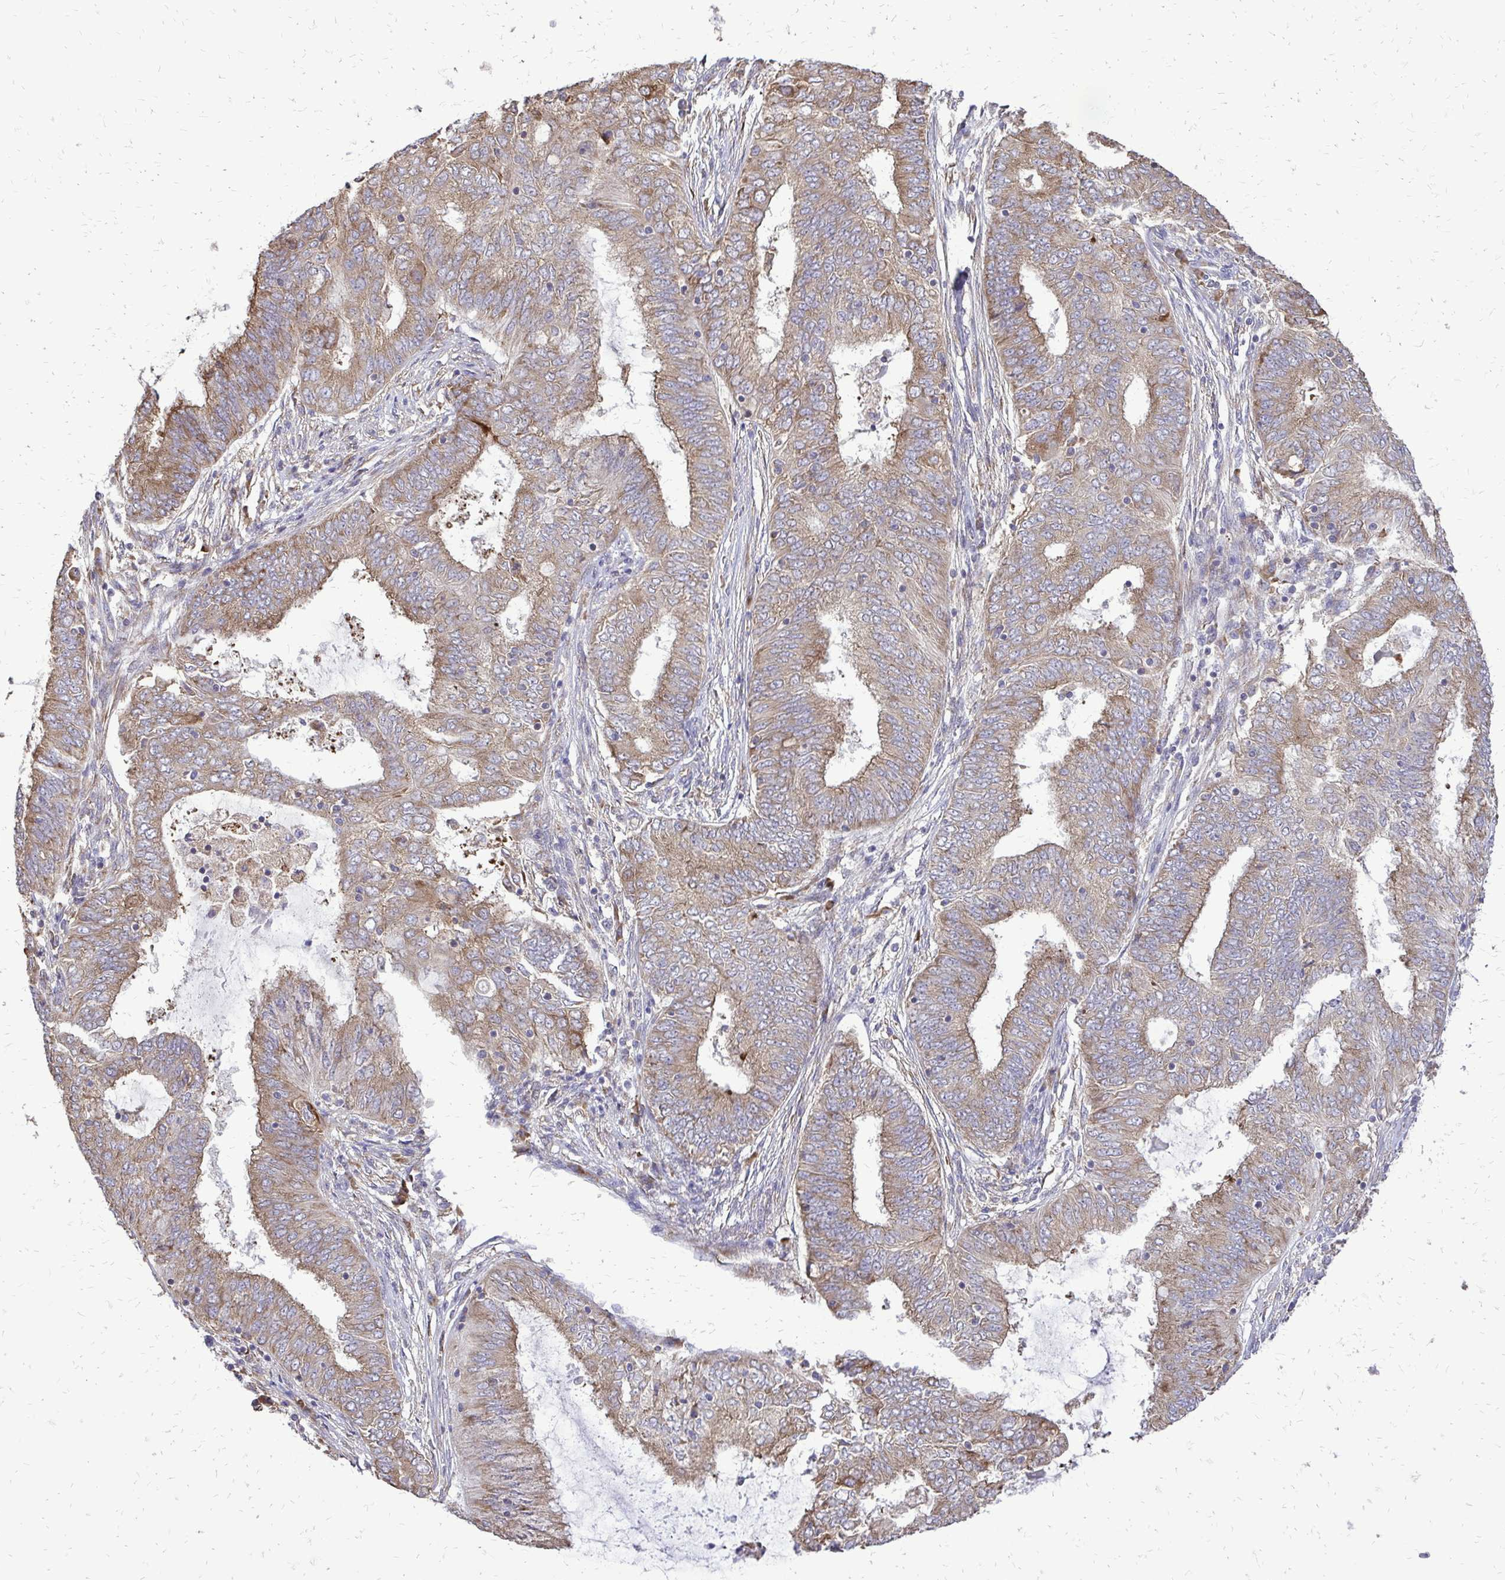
{"staining": {"intensity": "moderate", "quantity": ">75%", "location": "cytoplasmic/membranous"}, "tissue": "endometrial cancer", "cell_type": "Tumor cells", "image_type": "cancer", "snomed": [{"axis": "morphology", "description": "Adenocarcinoma, NOS"}, {"axis": "topography", "description": "Endometrium"}], "caption": "Immunohistochemical staining of human endometrial adenocarcinoma exhibits medium levels of moderate cytoplasmic/membranous protein positivity in about >75% of tumor cells.", "gene": "RPS3", "patient": {"sex": "female", "age": 62}}